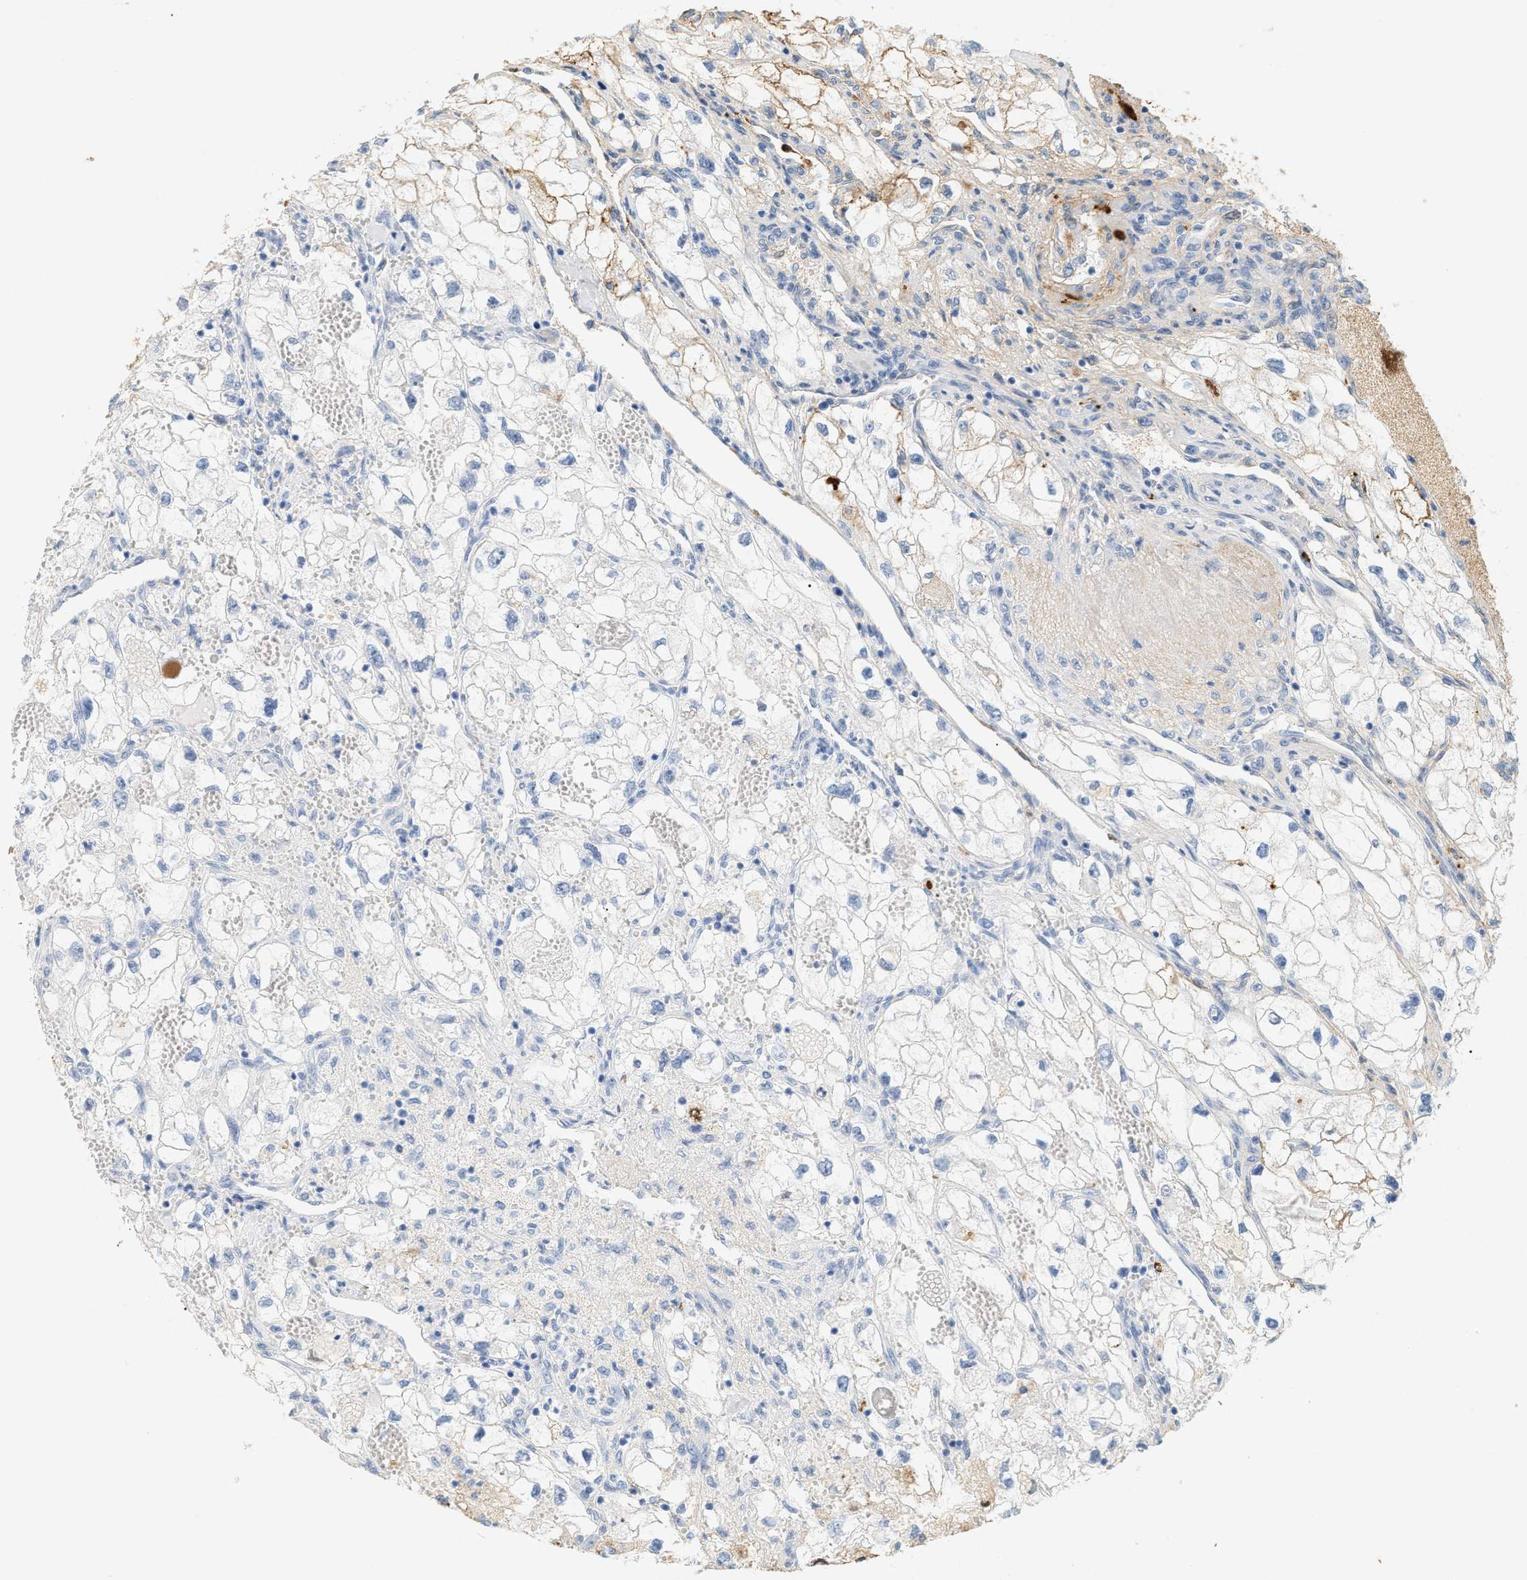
{"staining": {"intensity": "negative", "quantity": "none", "location": "none"}, "tissue": "renal cancer", "cell_type": "Tumor cells", "image_type": "cancer", "snomed": [{"axis": "morphology", "description": "Adenocarcinoma, NOS"}, {"axis": "topography", "description": "Kidney"}], "caption": "High magnification brightfield microscopy of renal adenocarcinoma stained with DAB (brown) and counterstained with hematoxylin (blue): tumor cells show no significant expression. Nuclei are stained in blue.", "gene": "CFH", "patient": {"sex": "female", "age": 70}}